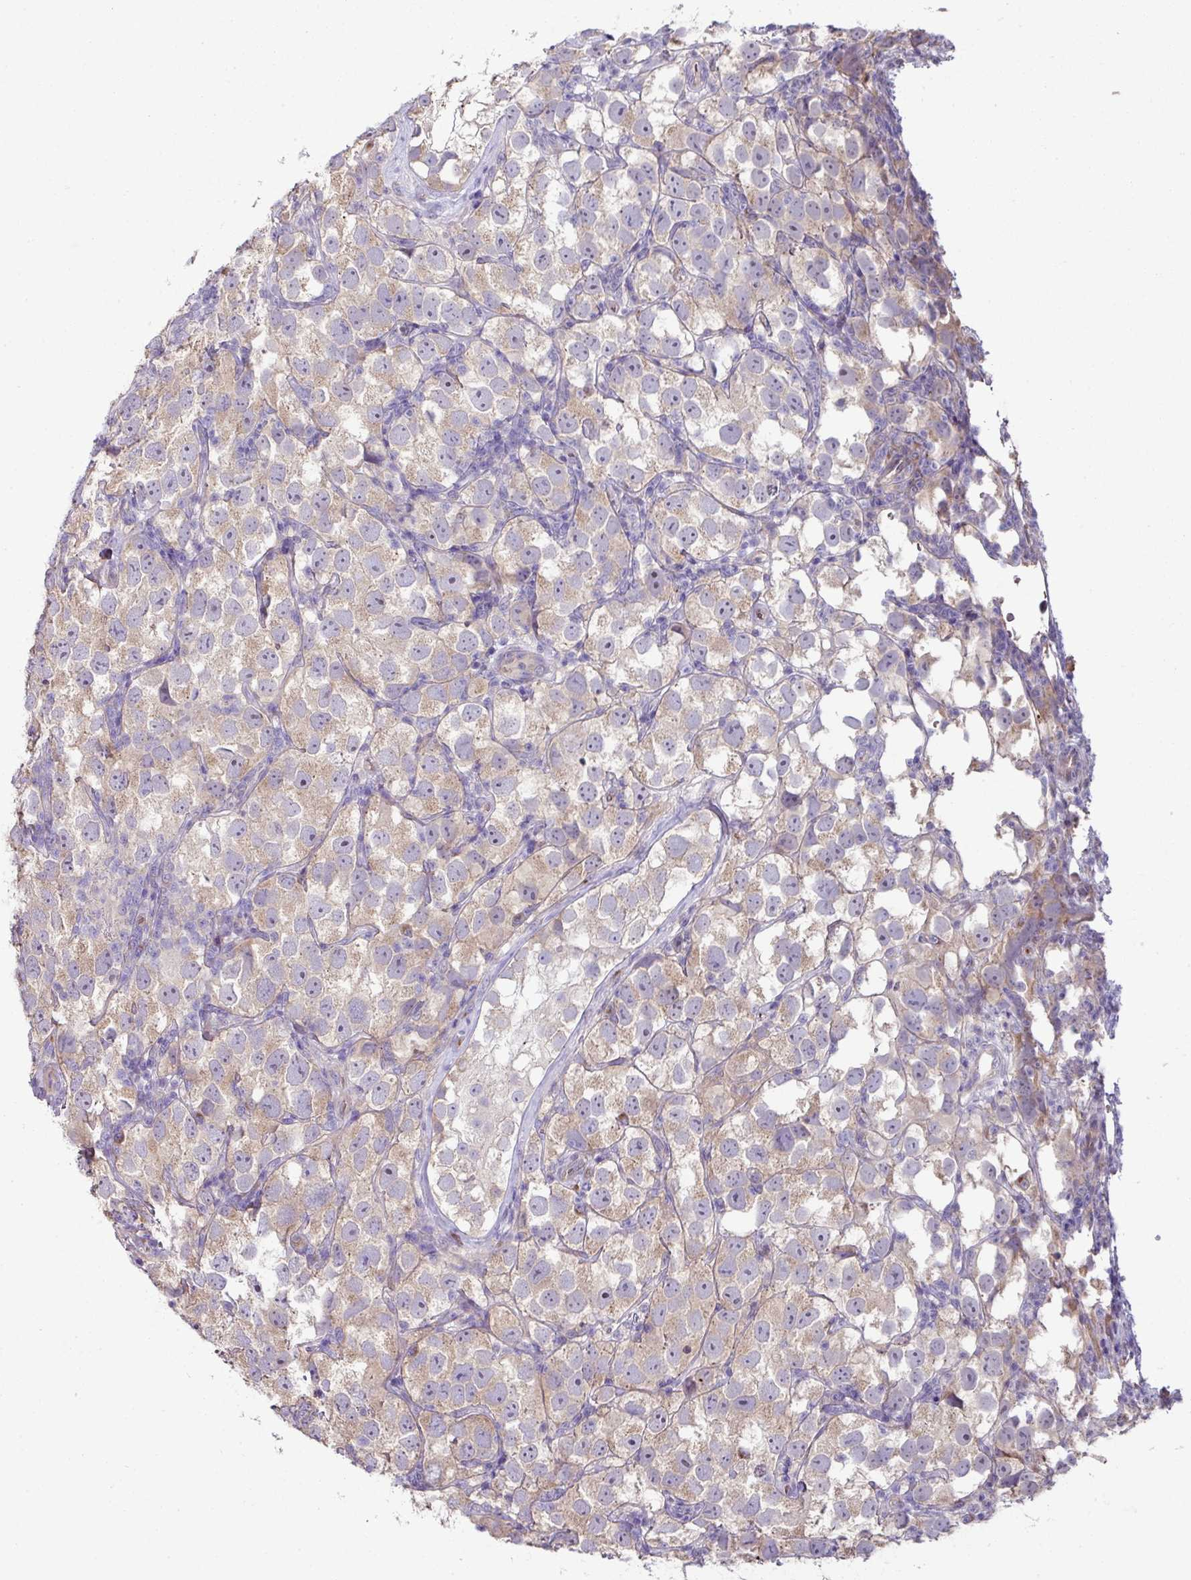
{"staining": {"intensity": "weak", "quantity": ">75%", "location": "cytoplasmic/membranous"}, "tissue": "testis cancer", "cell_type": "Tumor cells", "image_type": "cancer", "snomed": [{"axis": "morphology", "description": "Seminoma, NOS"}, {"axis": "topography", "description": "Testis"}], "caption": "Immunohistochemical staining of human seminoma (testis) reveals low levels of weak cytoplasmic/membranous positivity in approximately >75% of tumor cells. The staining was performed using DAB to visualize the protein expression in brown, while the nuclei were stained in blue with hematoxylin (Magnification: 20x).", "gene": "LRRC9", "patient": {"sex": "male", "age": 26}}